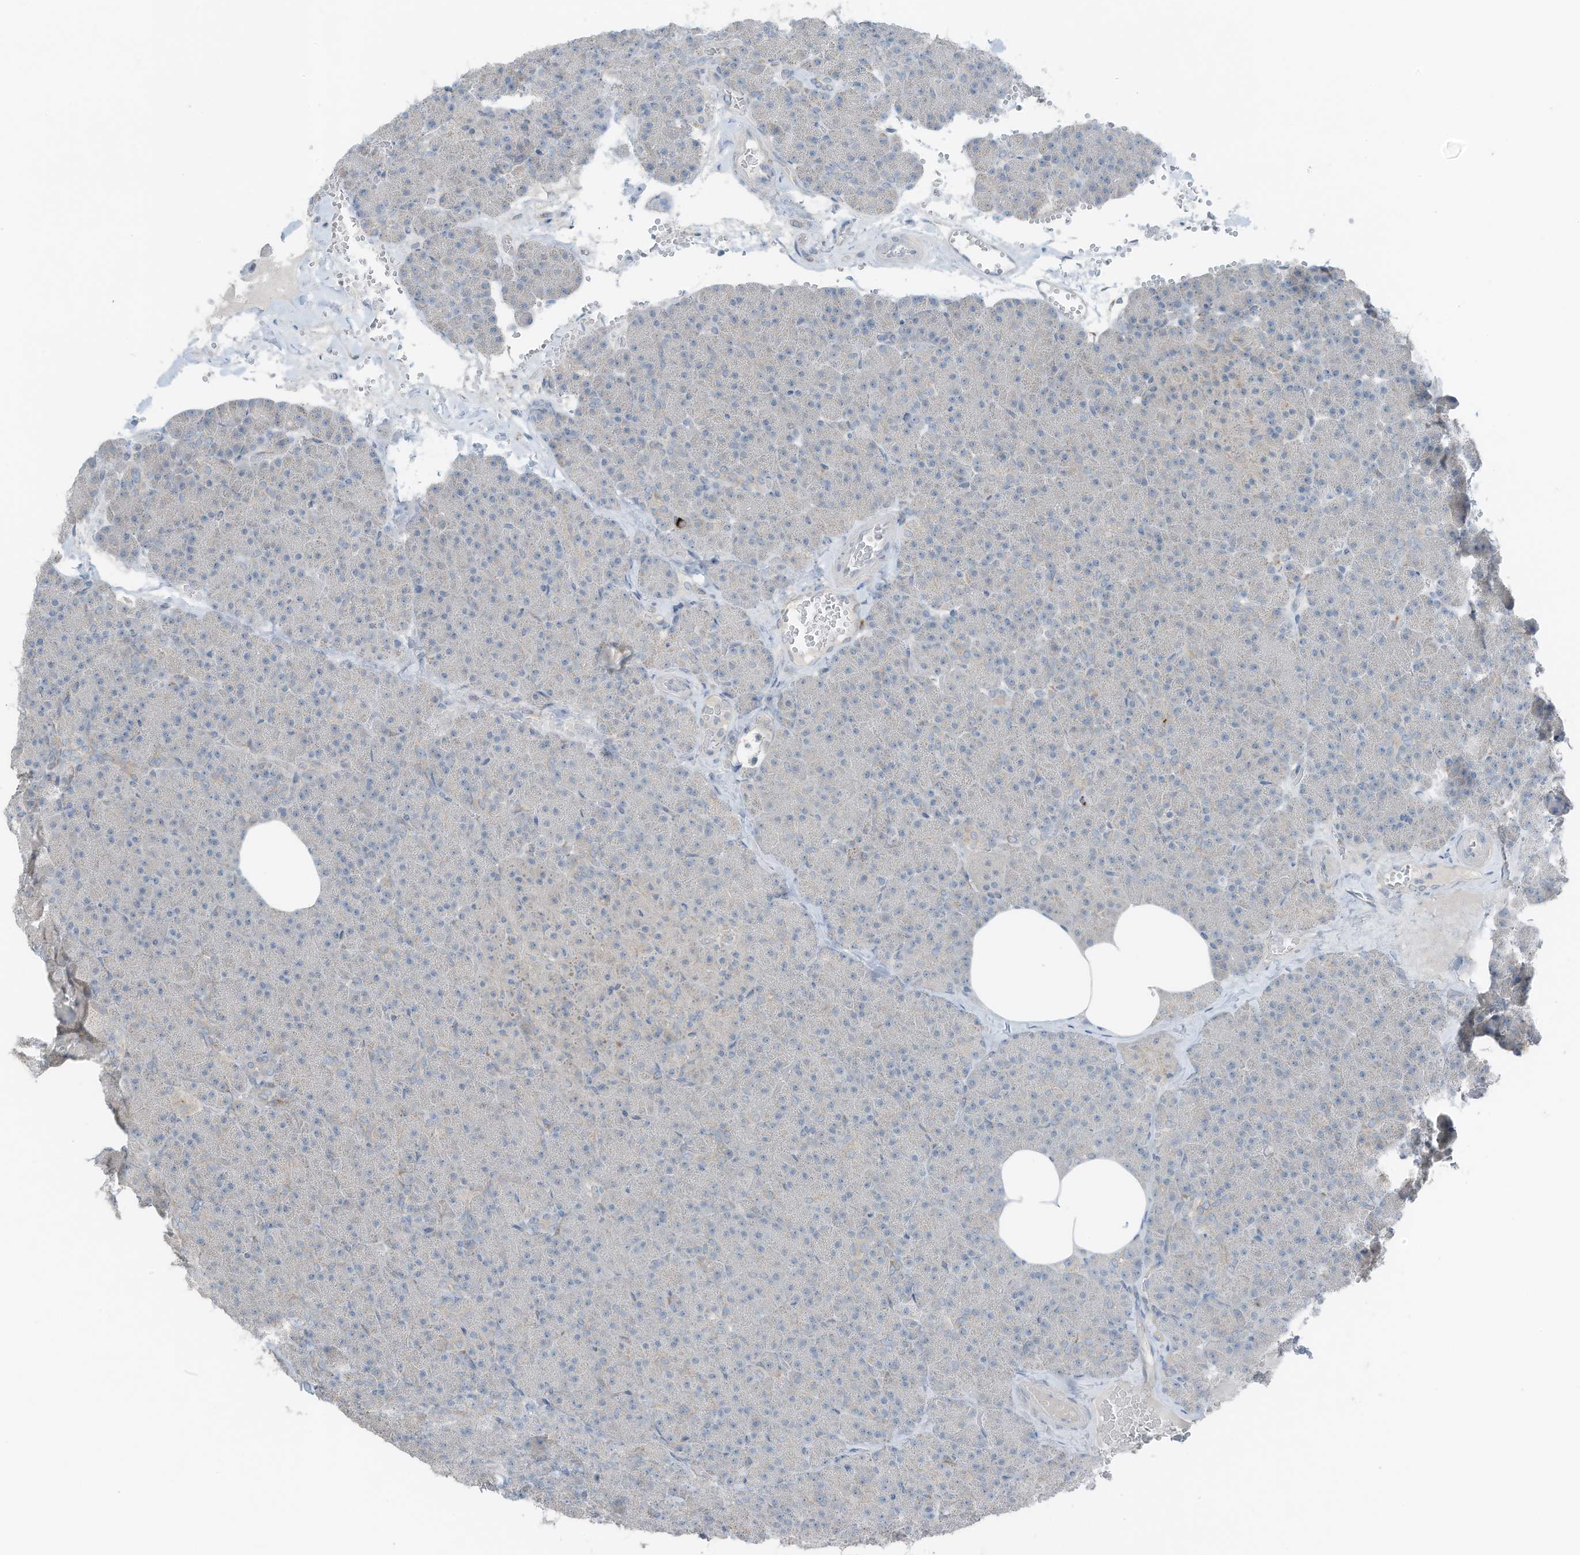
{"staining": {"intensity": "negative", "quantity": "none", "location": "none"}, "tissue": "pancreas", "cell_type": "Exocrine glandular cells", "image_type": "normal", "snomed": [{"axis": "morphology", "description": "Normal tissue, NOS"}, {"axis": "morphology", "description": "Carcinoid, malignant, NOS"}, {"axis": "topography", "description": "Pancreas"}], "caption": "This is an immunohistochemistry micrograph of normal human pancreas. There is no positivity in exocrine glandular cells.", "gene": "ARHGEF33", "patient": {"sex": "female", "age": 35}}